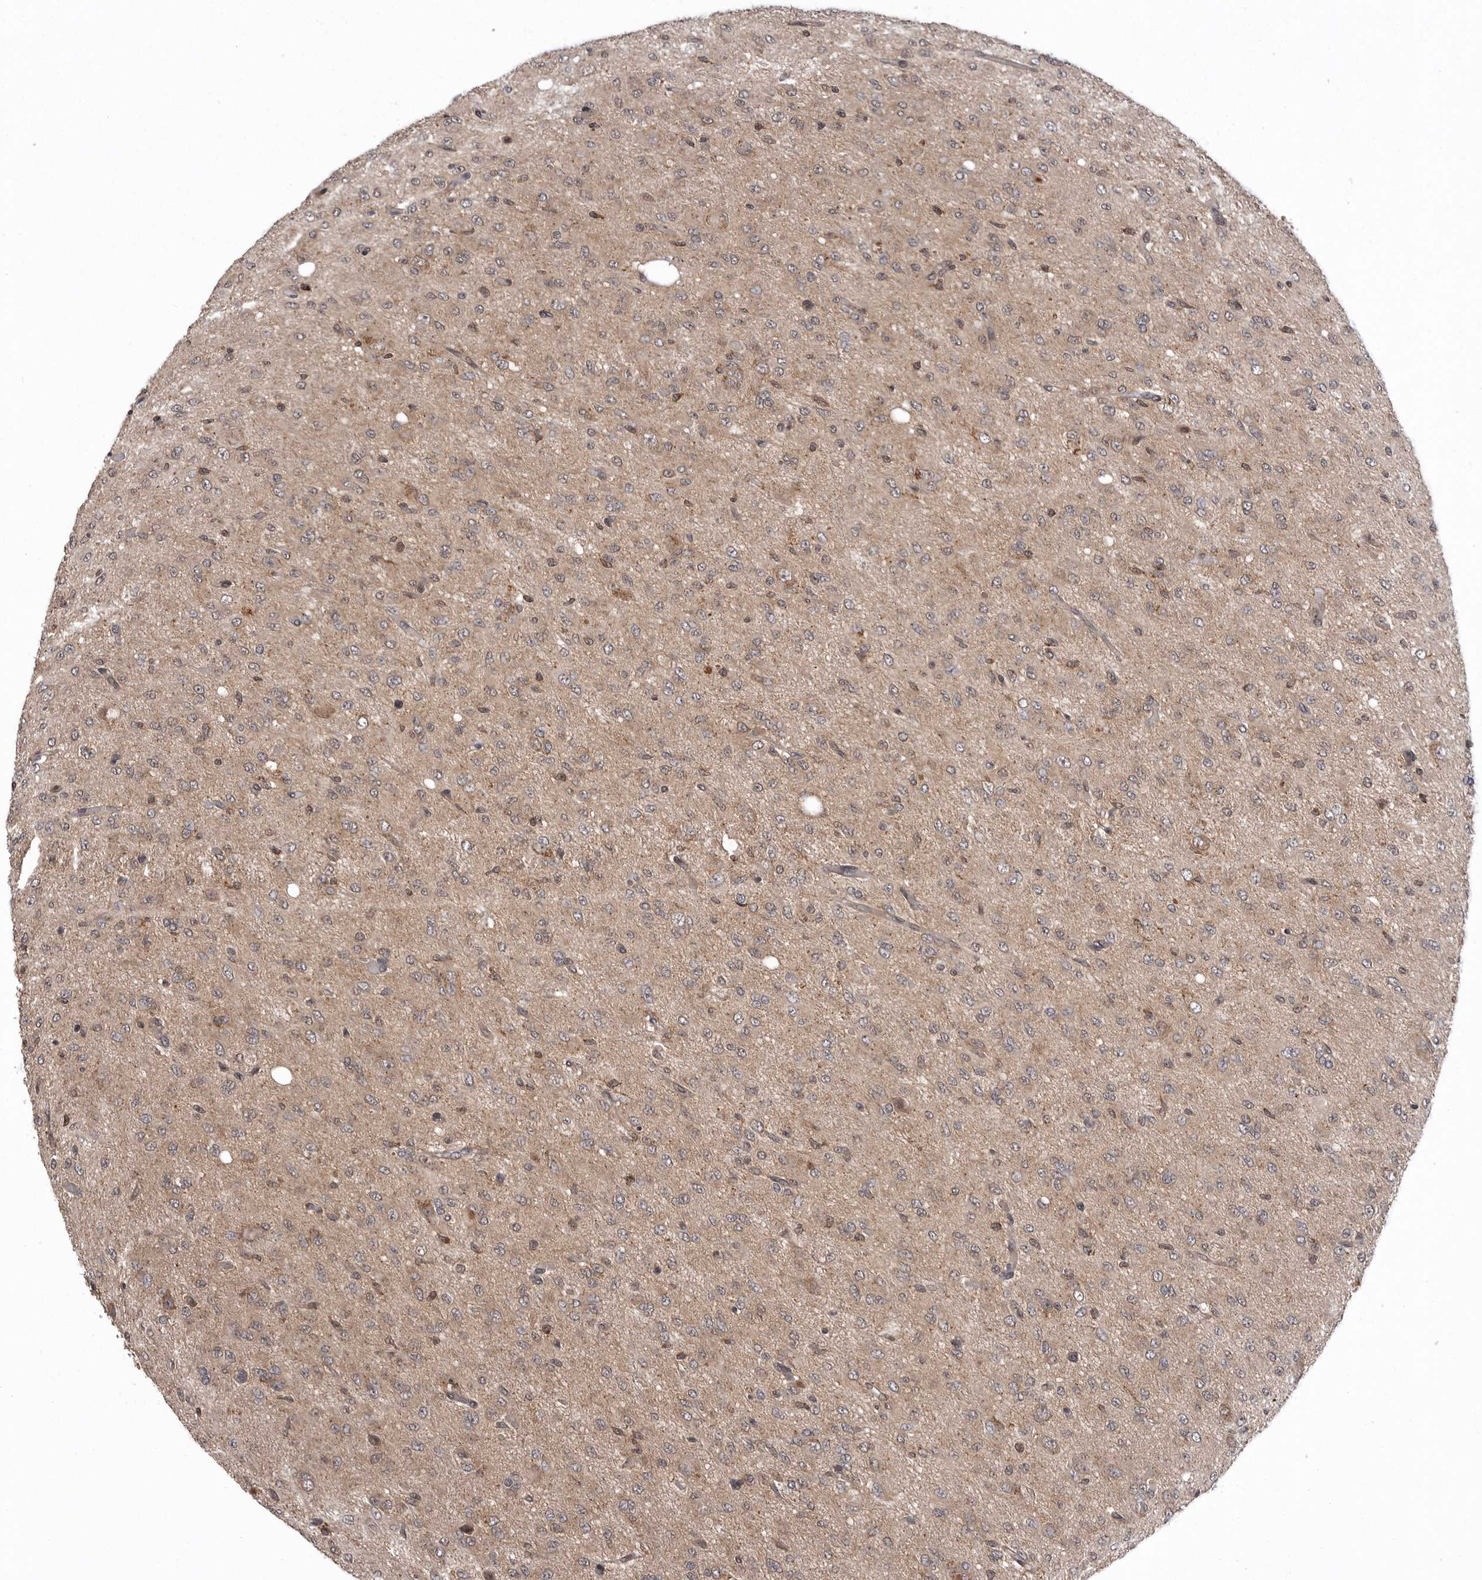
{"staining": {"intensity": "weak", "quantity": "25%-75%", "location": "cytoplasmic/membranous,nuclear"}, "tissue": "glioma", "cell_type": "Tumor cells", "image_type": "cancer", "snomed": [{"axis": "morphology", "description": "Glioma, malignant, High grade"}, {"axis": "topography", "description": "Brain"}], "caption": "High-grade glioma (malignant) was stained to show a protein in brown. There is low levels of weak cytoplasmic/membranous and nuclear expression in about 25%-75% of tumor cells. Nuclei are stained in blue.", "gene": "AOAH", "patient": {"sex": "female", "age": 59}}